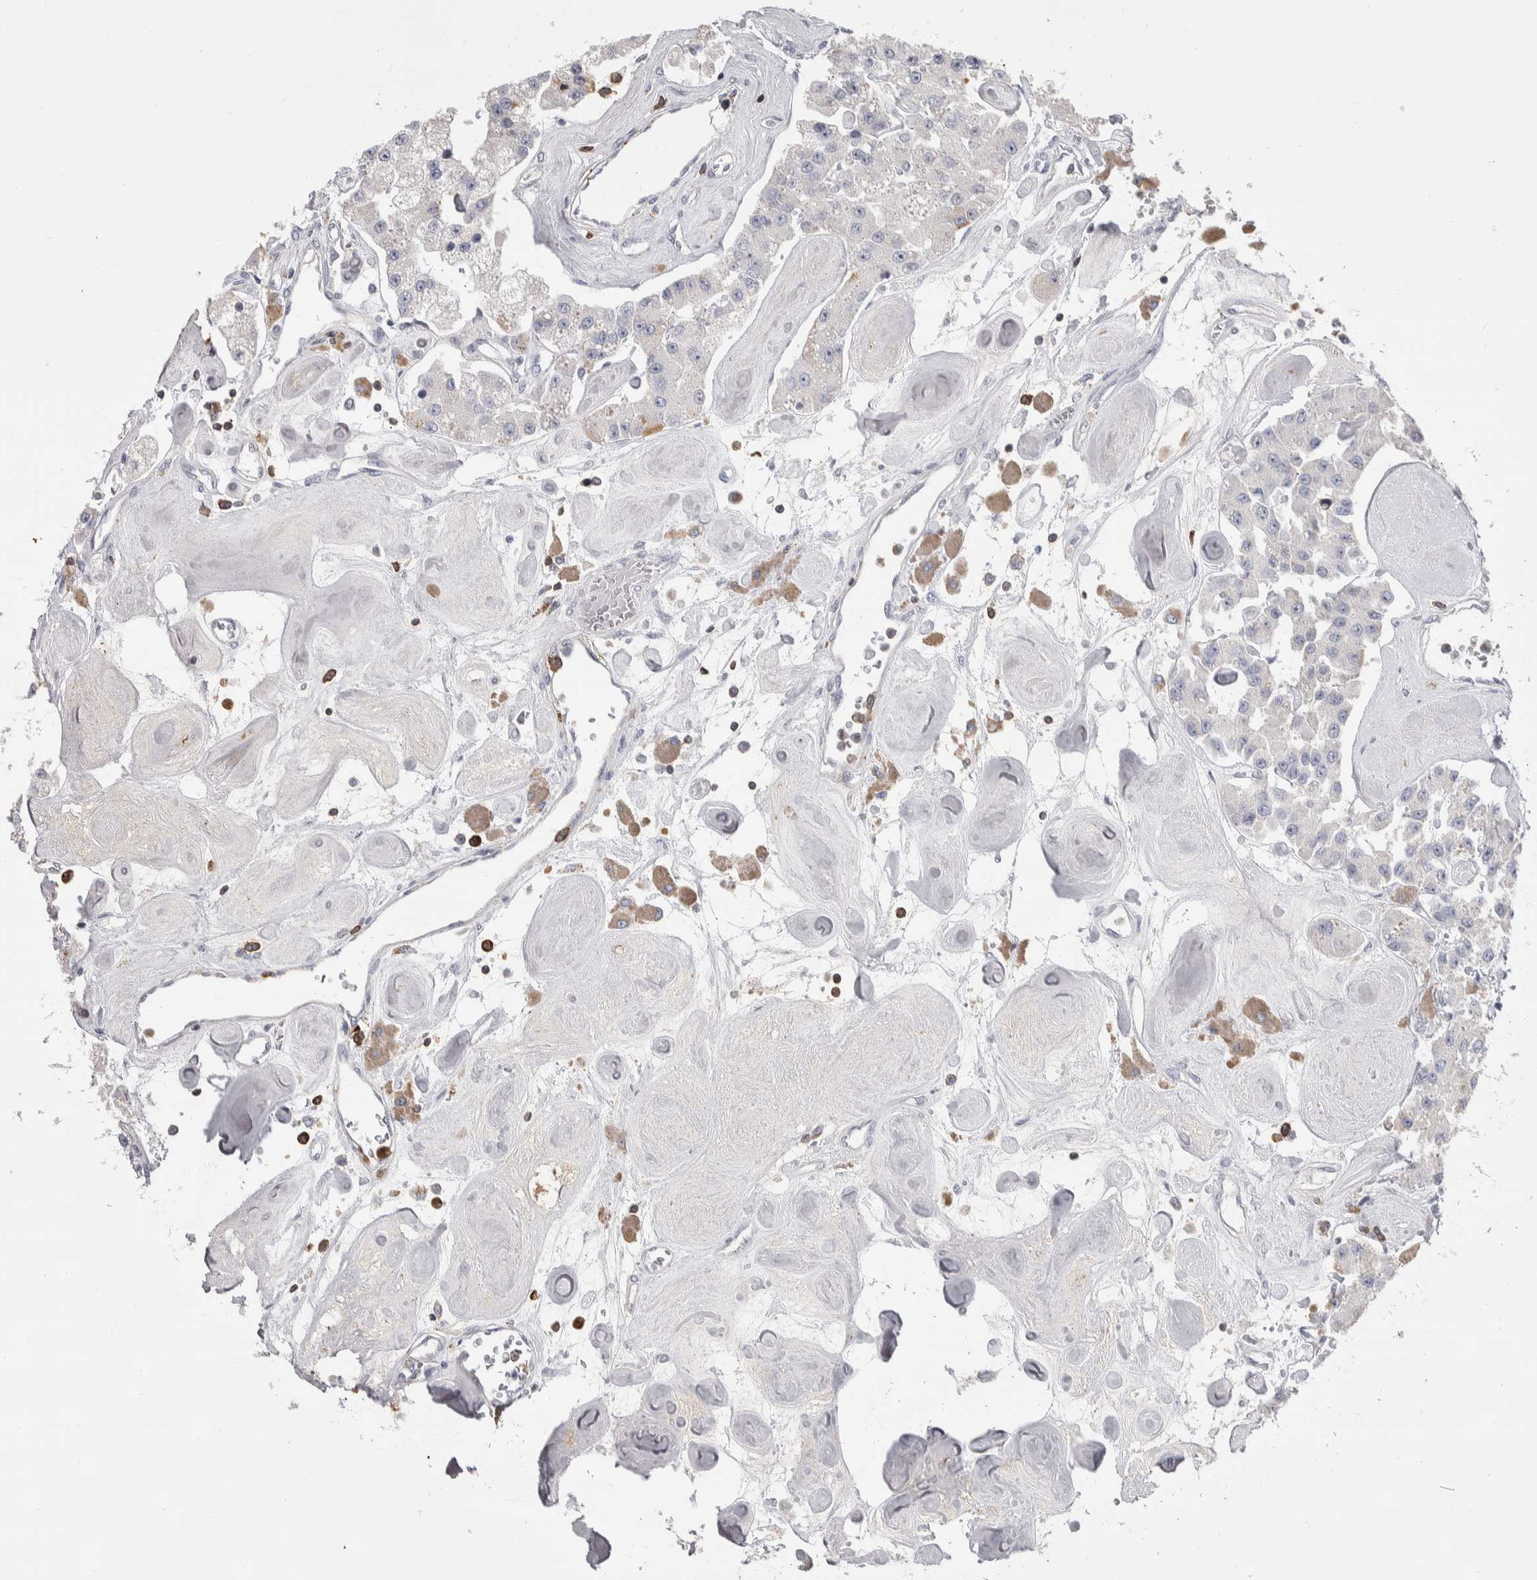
{"staining": {"intensity": "negative", "quantity": "none", "location": "none"}, "tissue": "carcinoid", "cell_type": "Tumor cells", "image_type": "cancer", "snomed": [{"axis": "morphology", "description": "Carcinoid, malignant, NOS"}, {"axis": "topography", "description": "Pancreas"}], "caption": "High power microscopy image of an immunohistochemistry (IHC) image of carcinoid, revealing no significant positivity in tumor cells.", "gene": "CEP295NL", "patient": {"sex": "male", "age": 41}}